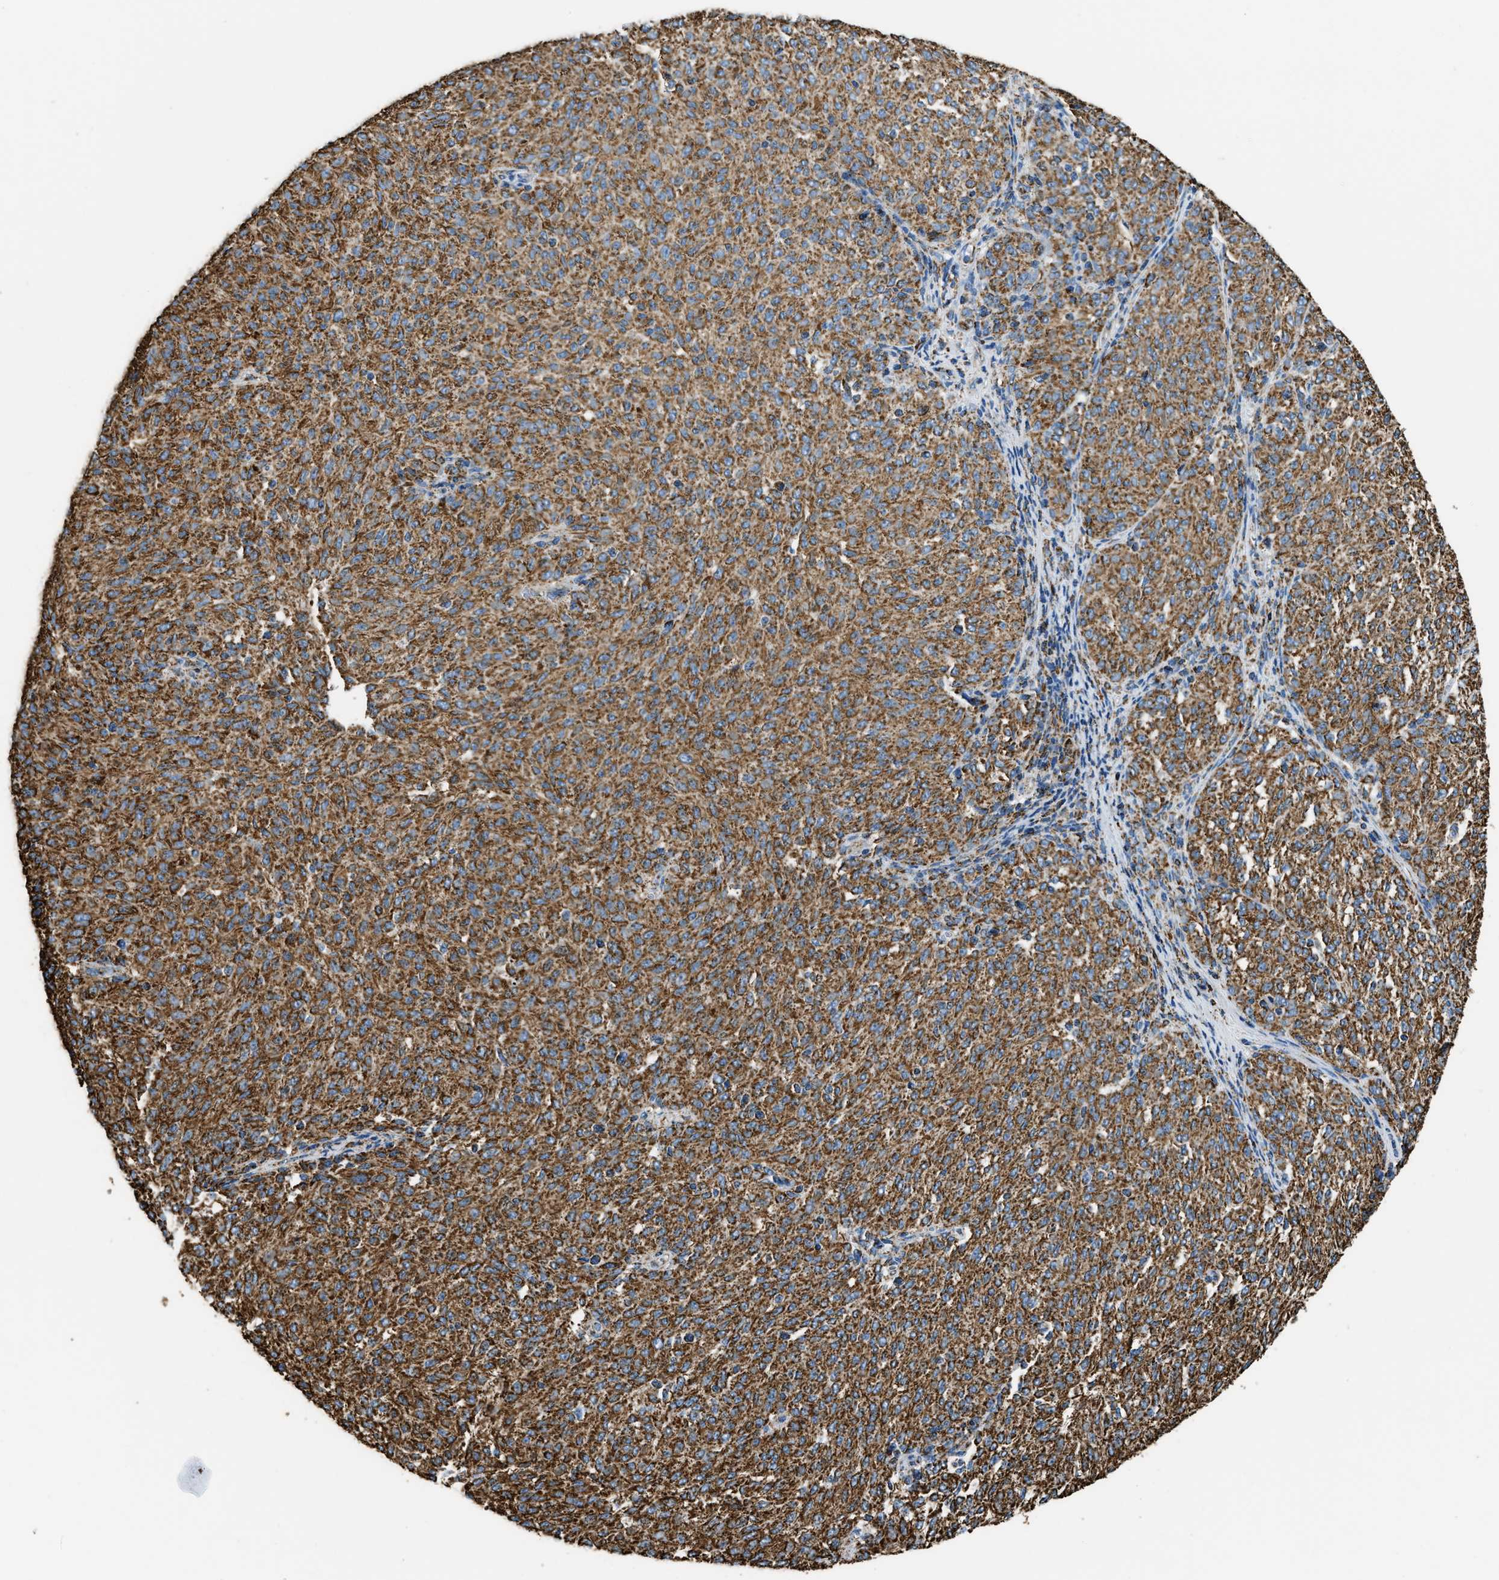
{"staining": {"intensity": "moderate", "quantity": ">75%", "location": "cytoplasmic/membranous"}, "tissue": "melanoma", "cell_type": "Tumor cells", "image_type": "cancer", "snomed": [{"axis": "morphology", "description": "Malignant melanoma, NOS"}, {"axis": "topography", "description": "Skin"}], "caption": "A brown stain labels moderate cytoplasmic/membranous expression of a protein in human melanoma tumor cells.", "gene": "IRX6", "patient": {"sex": "female", "age": 72}}